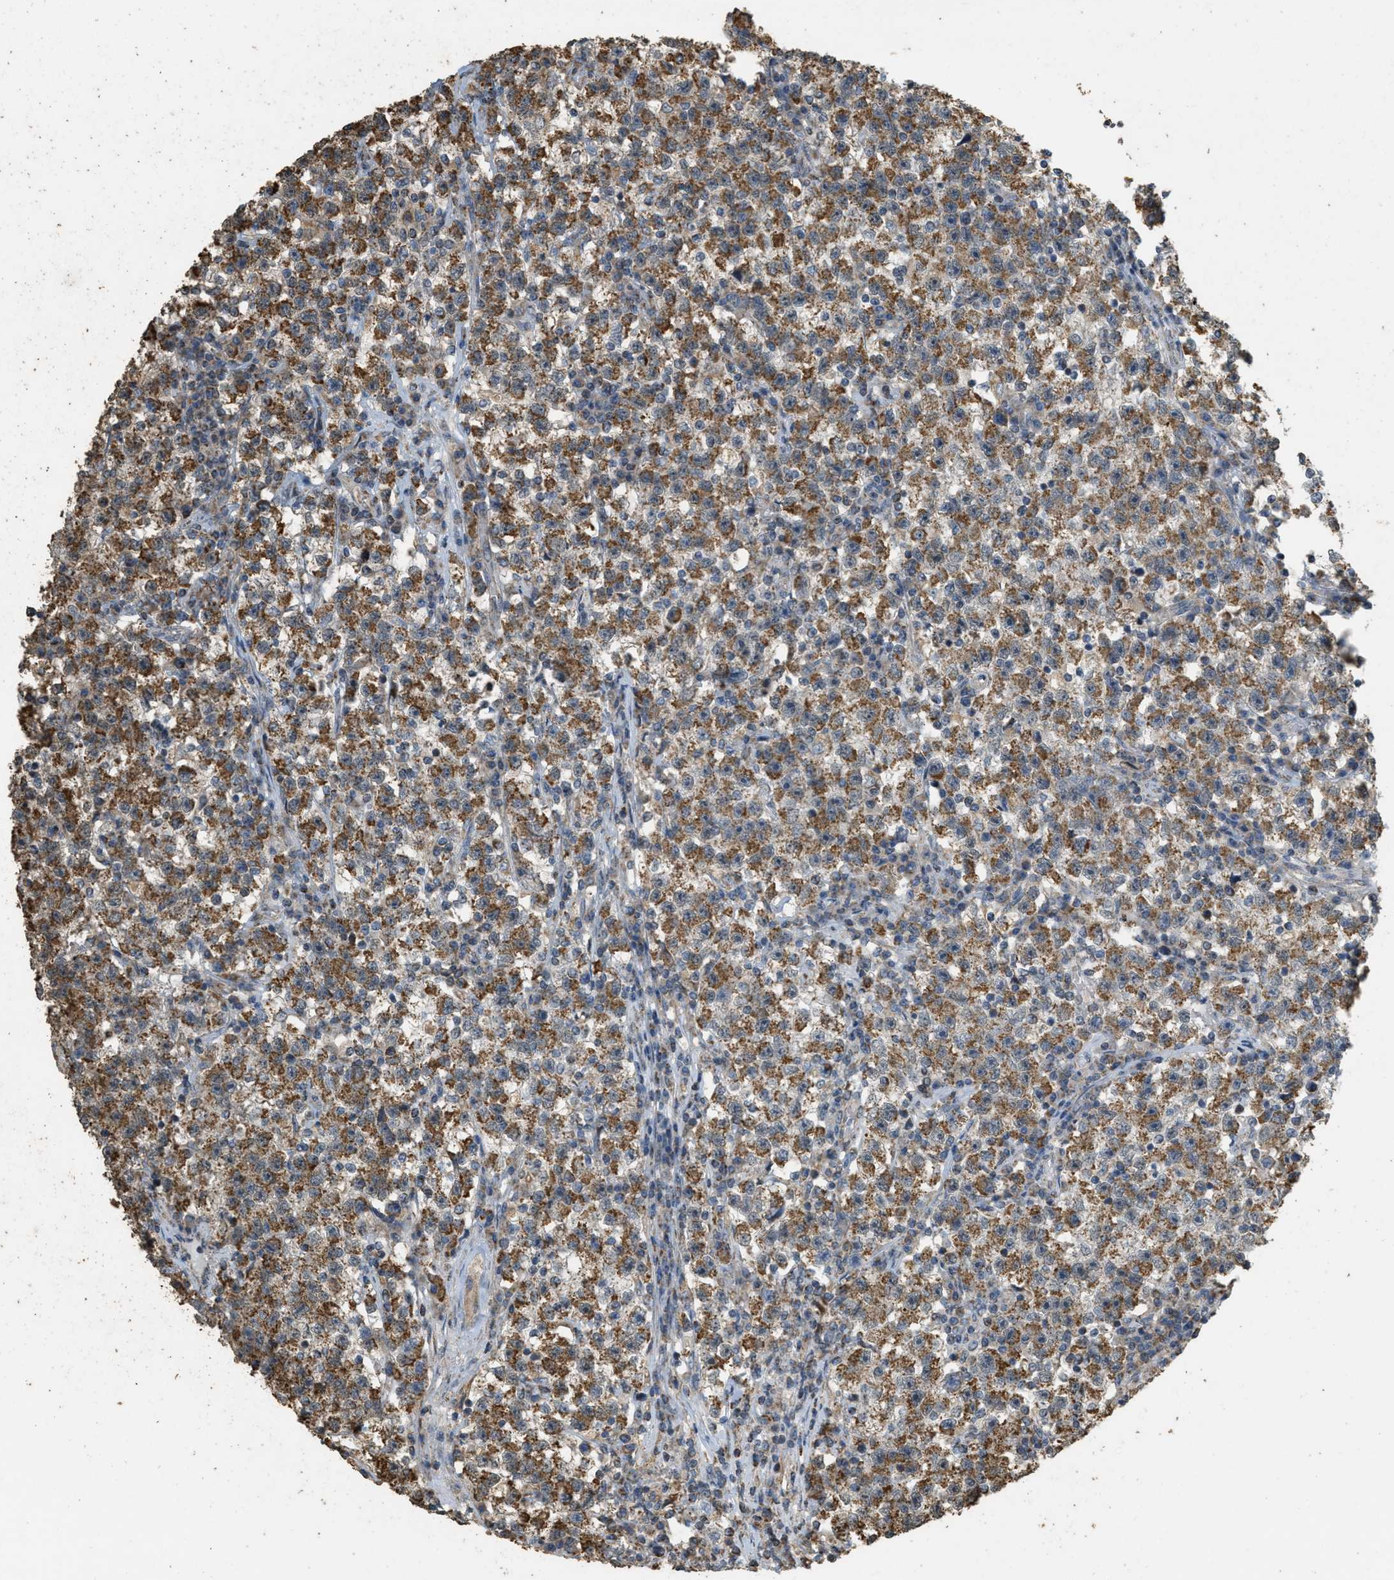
{"staining": {"intensity": "moderate", "quantity": ">75%", "location": "cytoplasmic/membranous"}, "tissue": "testis cancer", "cell_type": "Tumor cells", "image_type": "cancer", "snomed": [{"axis": "morphology", "description": "Seminoma, NOS"}, {"axis": "topography", "description": "Testis"}], "caption": "Testis cancer (seminoma) tissue displays moderate cytoplasmic/membranous positivity in about >75% of tumor cells The staining was performed using DAB (3,3'-diaminobenzidine) to visualize the protein expression in brown, while the nuclei were stained in blue with hematoxylin (Magnification: 20x).", "gene": "KCNA4", "patient": {"sex": "male", "age": 22}}